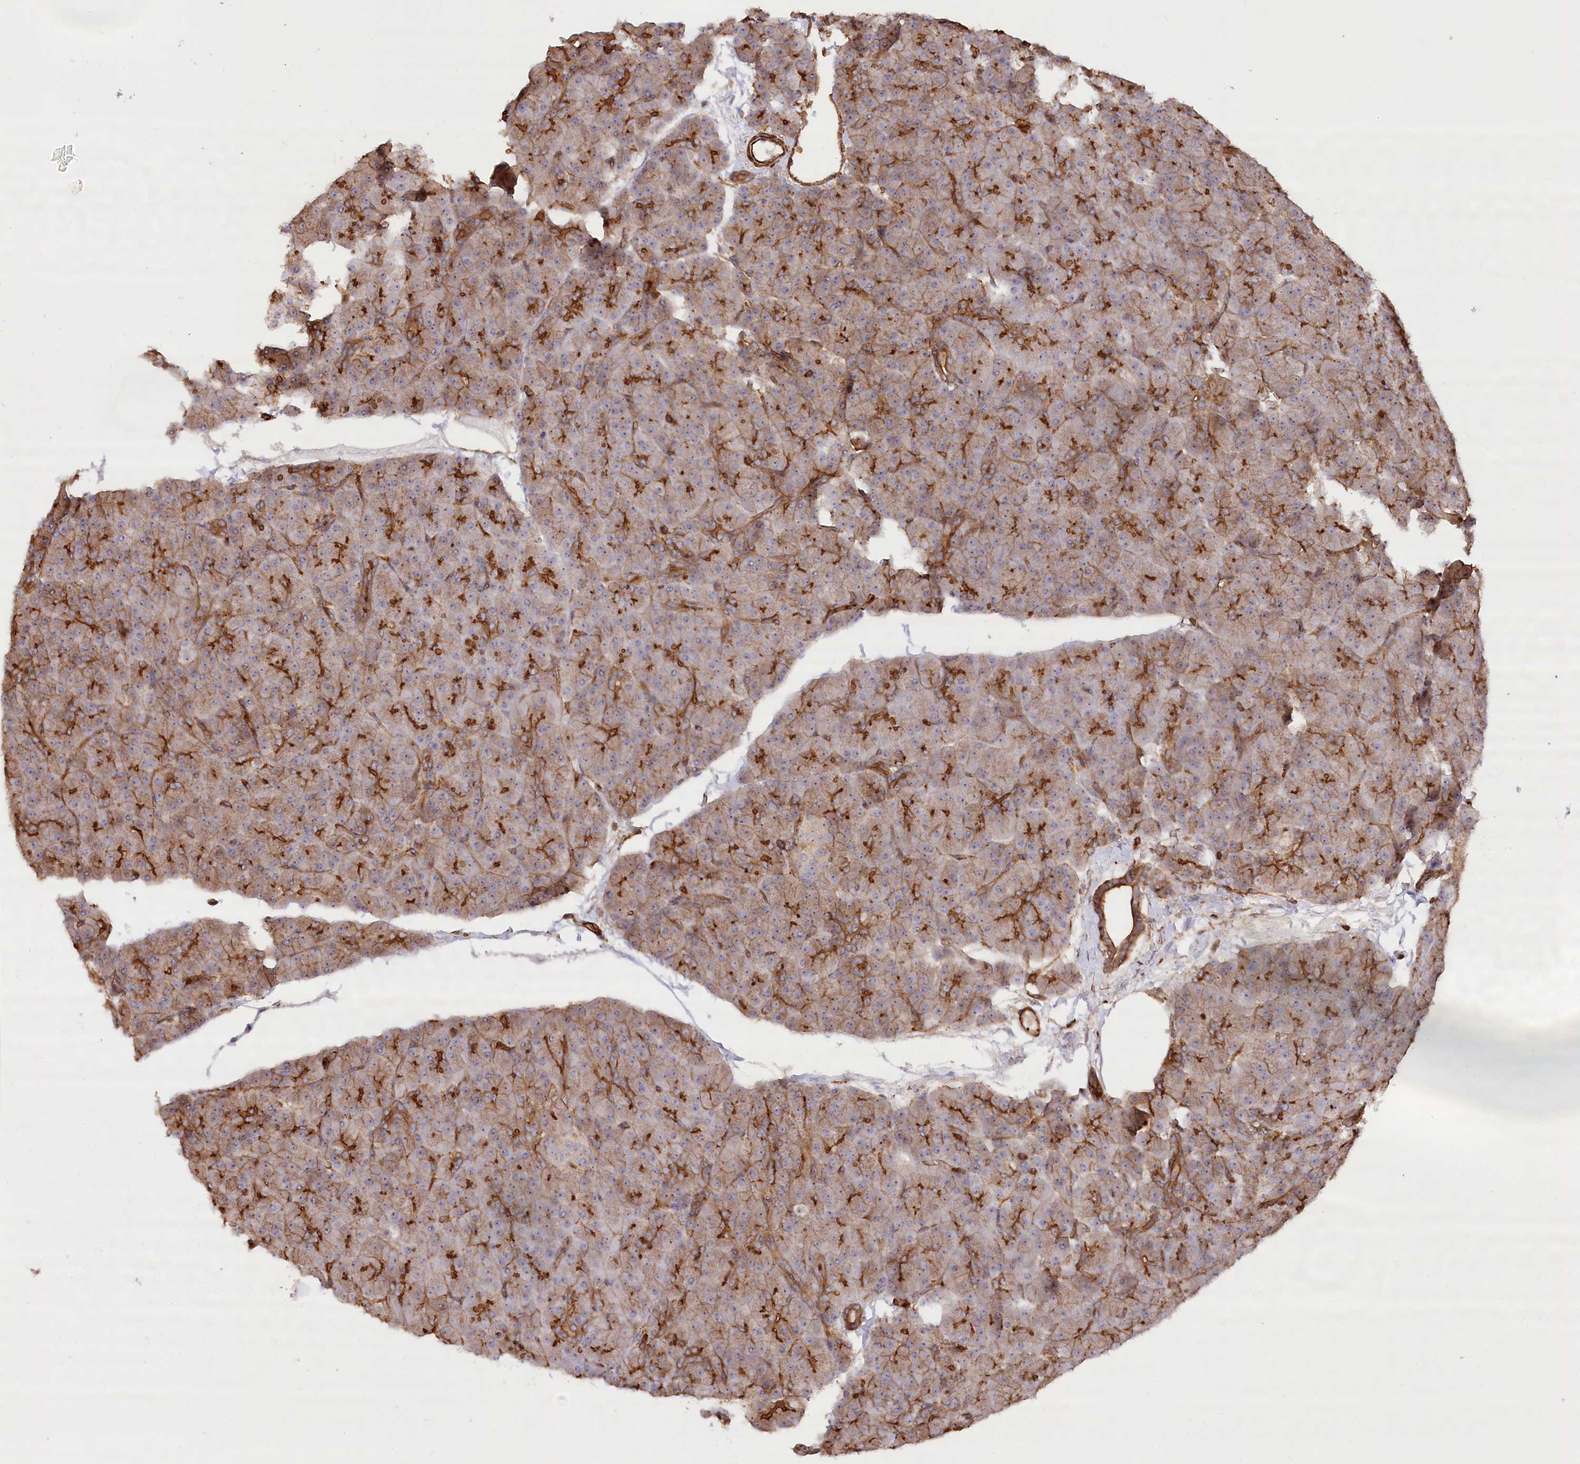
{"staining": {"intensity": "strong", "quantity": ">75%", "location": "cytoplasmic/membranous,nuclear"}, "tissue": "pancreas", "cell_type": "Exocrine glandular cells", "image_type": "normal", "snomed": [{"axis": "morphology", "description": "Normal tissue, NOS"}, {"axis": "topography", "description": "Pancreas"}], "caption": "Brown immunohistochemical staining in benign pancreas reveals strong cytoplasmic/membranous,nuclear positivity in approximately >75% of exocrine glandular cells.", "gene": "WDR36", "patient": {"sex": "male", "age": 36}}